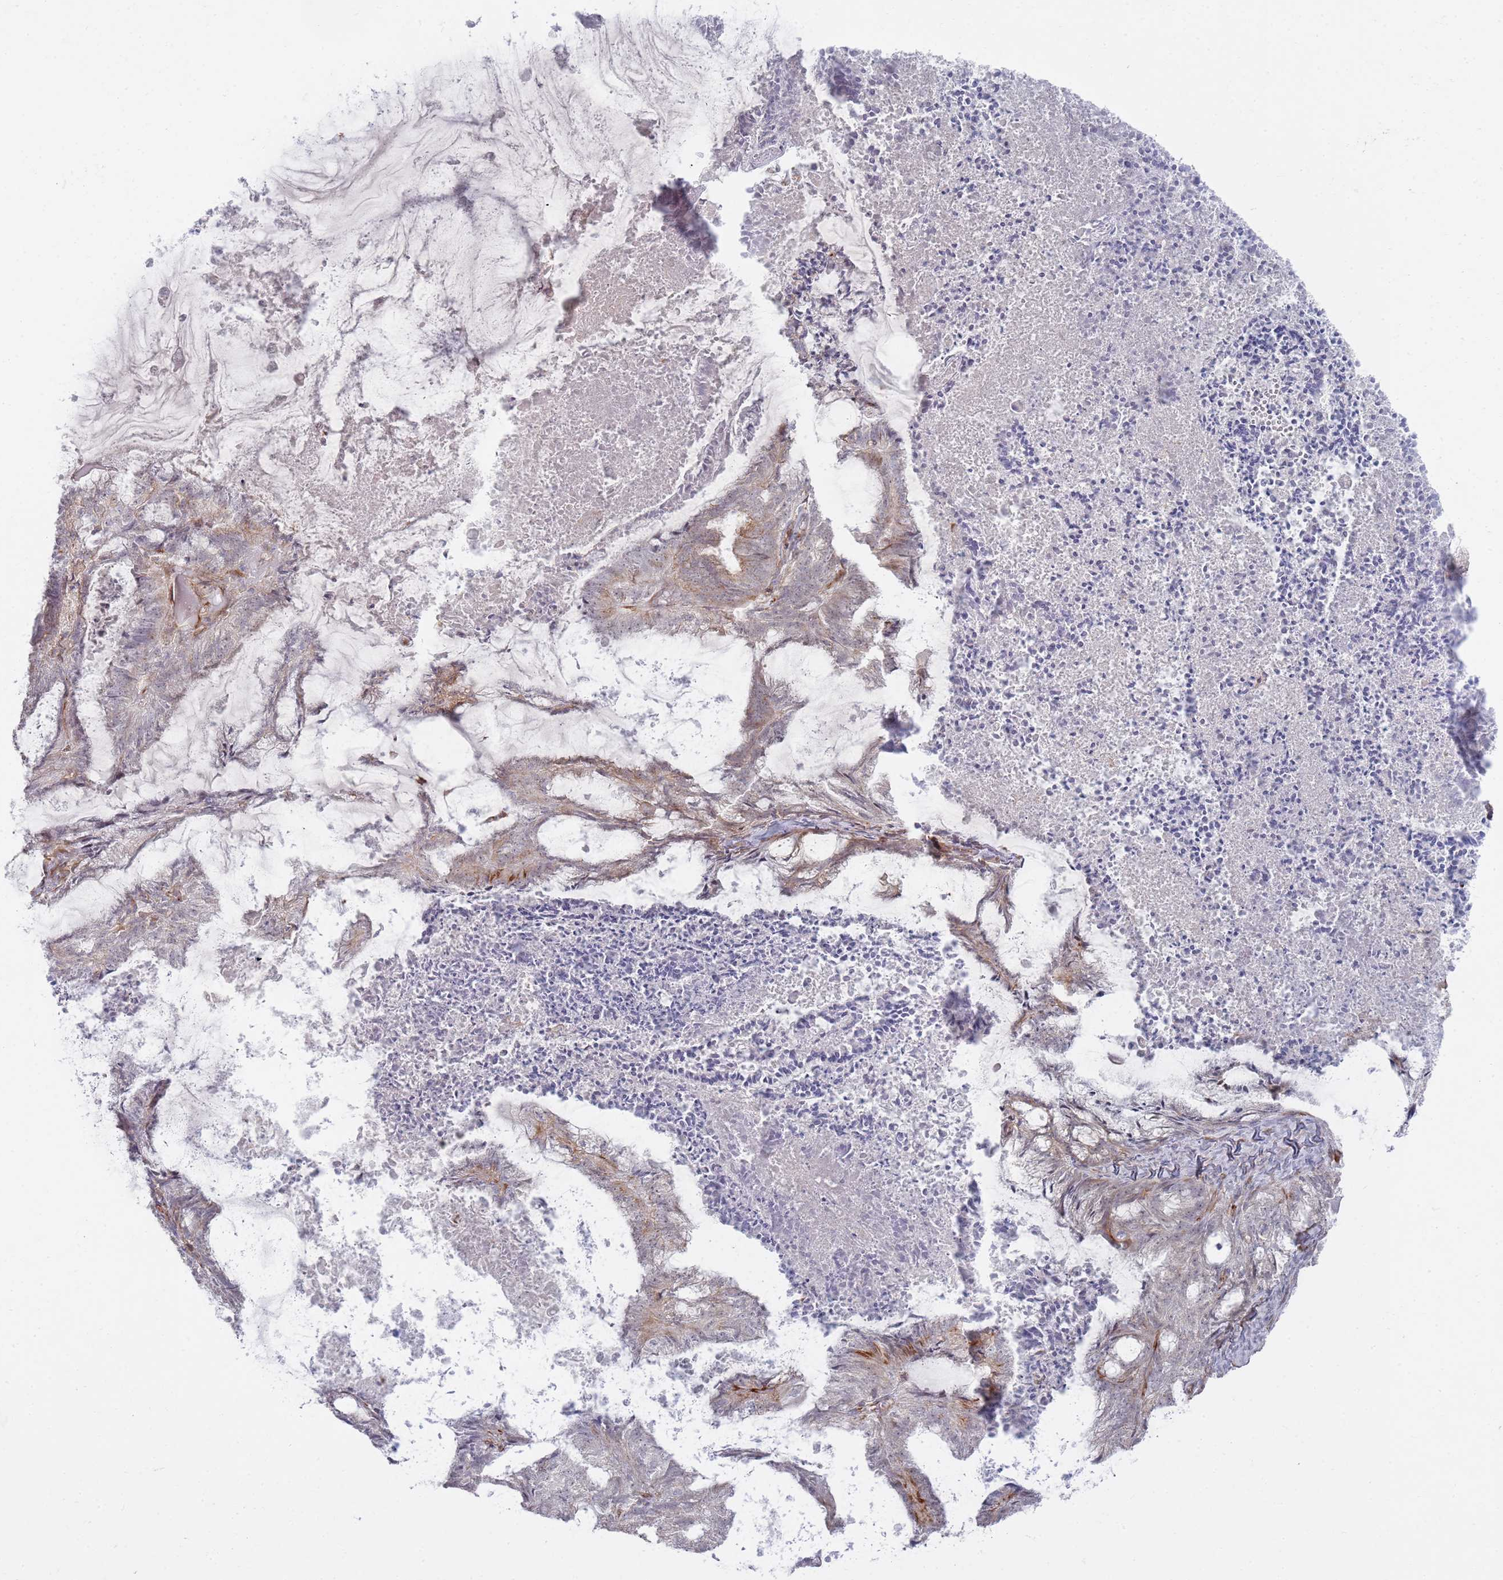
{"staining": {"intensity": "negative", "quantity": "none", "location": "none"}, "tissue": "endometrial cancer", "cell_type": "Tumor cells", "image_type": "cancer", "snomed": [{"axis": "morphology", "description": "Adenocarcinoma, NOS"}, {"axis": "topography", "description": "Endometrium"}], "caption": "Tumor cells are negative for brown protein staining in endometrial cancer (adenocarcinoma).", "gene": "PHF21A", "patient": {"sex": "female", "age": 86}}